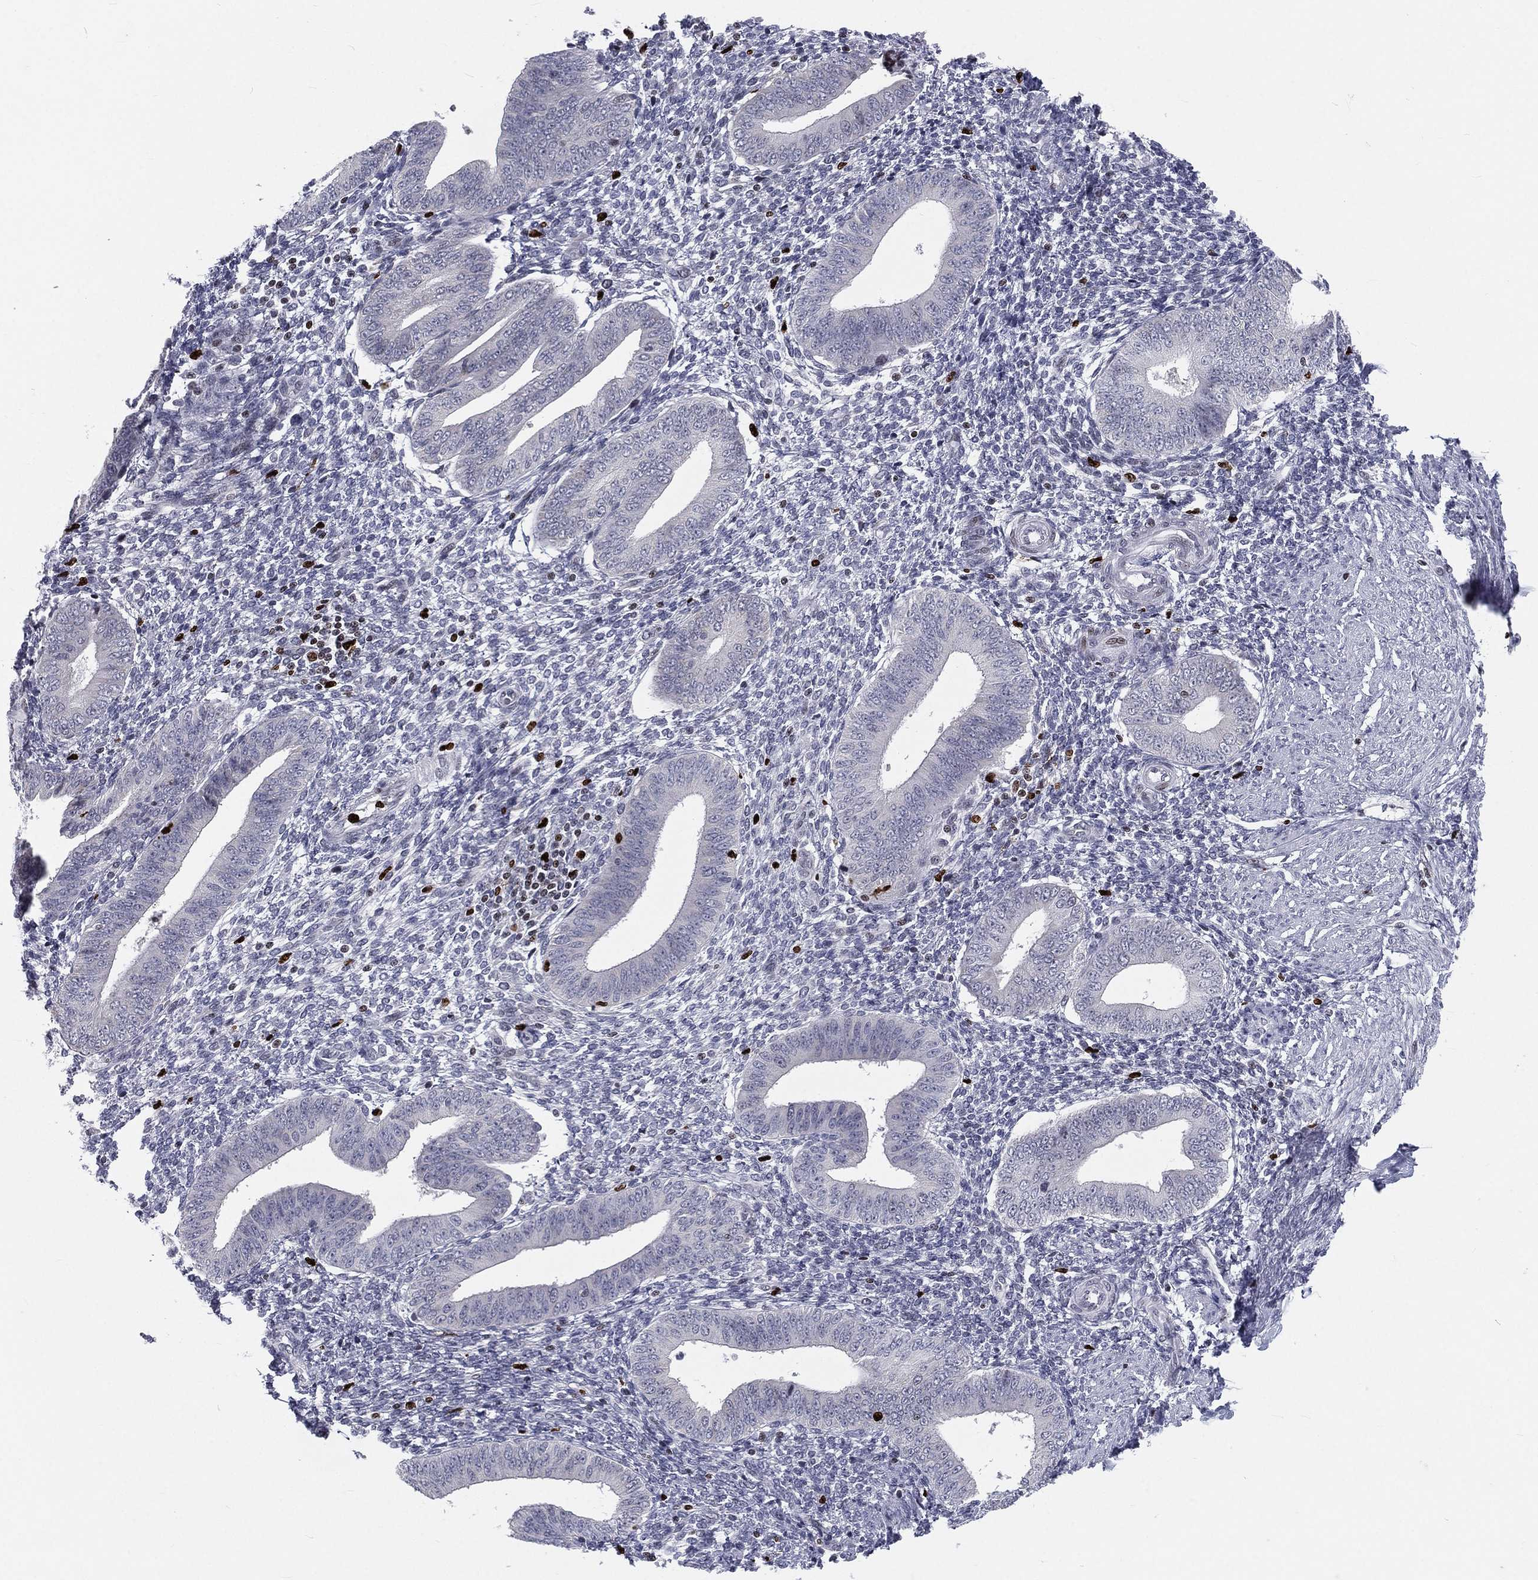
{"staining": {"intensity": "negative", "quantity": "none", "location": "none"}, "tissue": "endometrium", "cell_type": "Cells in endometrial stroma", "image_type": "normal", "snomed": [{"axis": "morphology", "description": "Normal tissue, NOS"}, {"axis": "topography", "description": "Endometrium"}], "caption": "This is an immunohistochemistry (IHC) histopathology image of normal endometrium. There is no expression in cells in endometrial stroma.", "gene": "MNDA", "patient": {"sex": "female", "age": 39}}